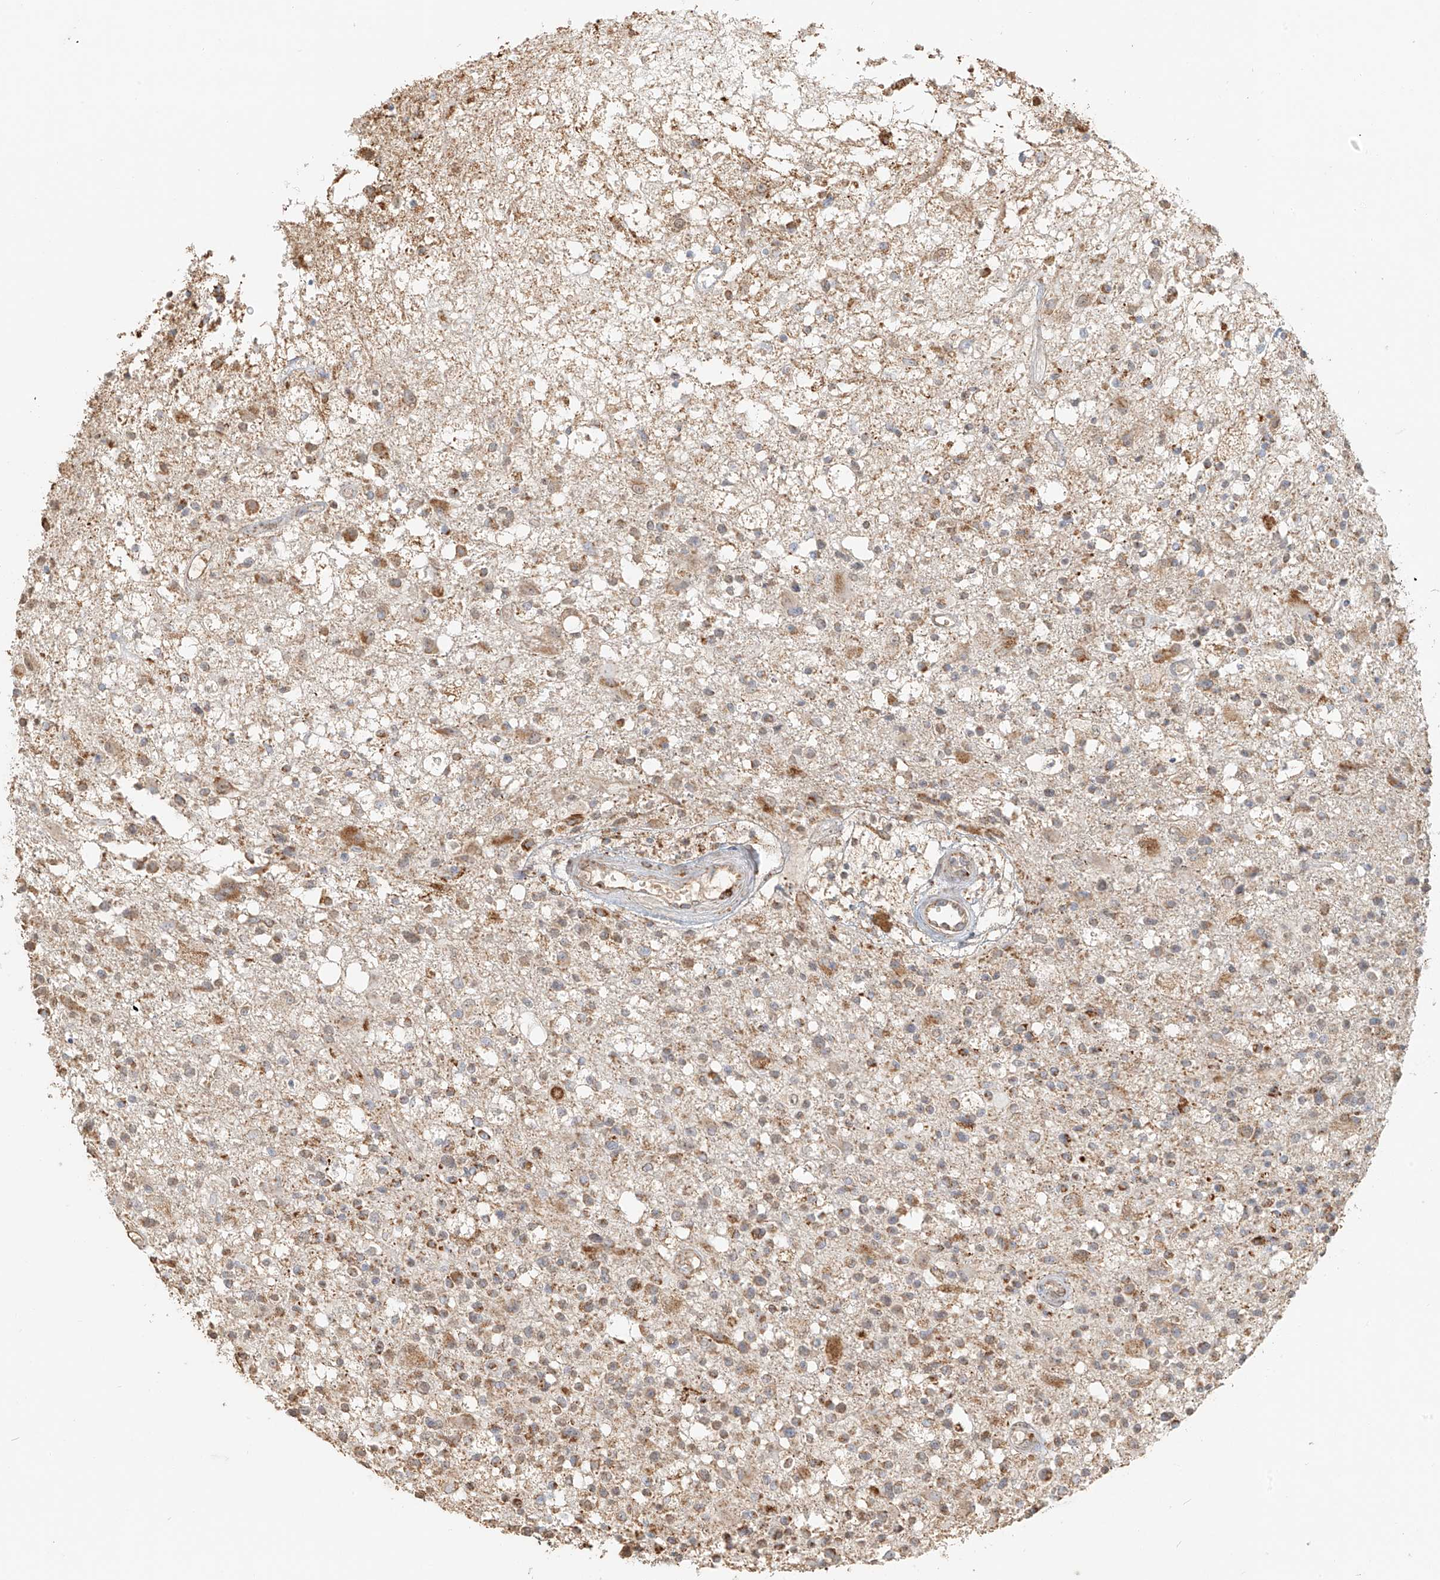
{"staining": {"intensity": "moderate", "quantity": "25%-75%", "location": "cytoplasmic/membranous"}, "tissue": "glioma", "cell_type": "Tumor cells", "image_type": "cancer", "snomed": [{"axis": "morphology", "description": "Glioma, malignant, High grade"}, {"axis": "morphology", "description": "Glioblastoma, NOS"}, {"axis": "topography", "description": "Brain"}], "caption": "Malignant high-grade glioma stained with immunohistochemistry (IHC) exhibits moderate cytoplasmic/membranous expression in approximately 25%-75% of tumor cells.", "gene": "MIPEP", "patient": {"sex": "male", "age": 60}}